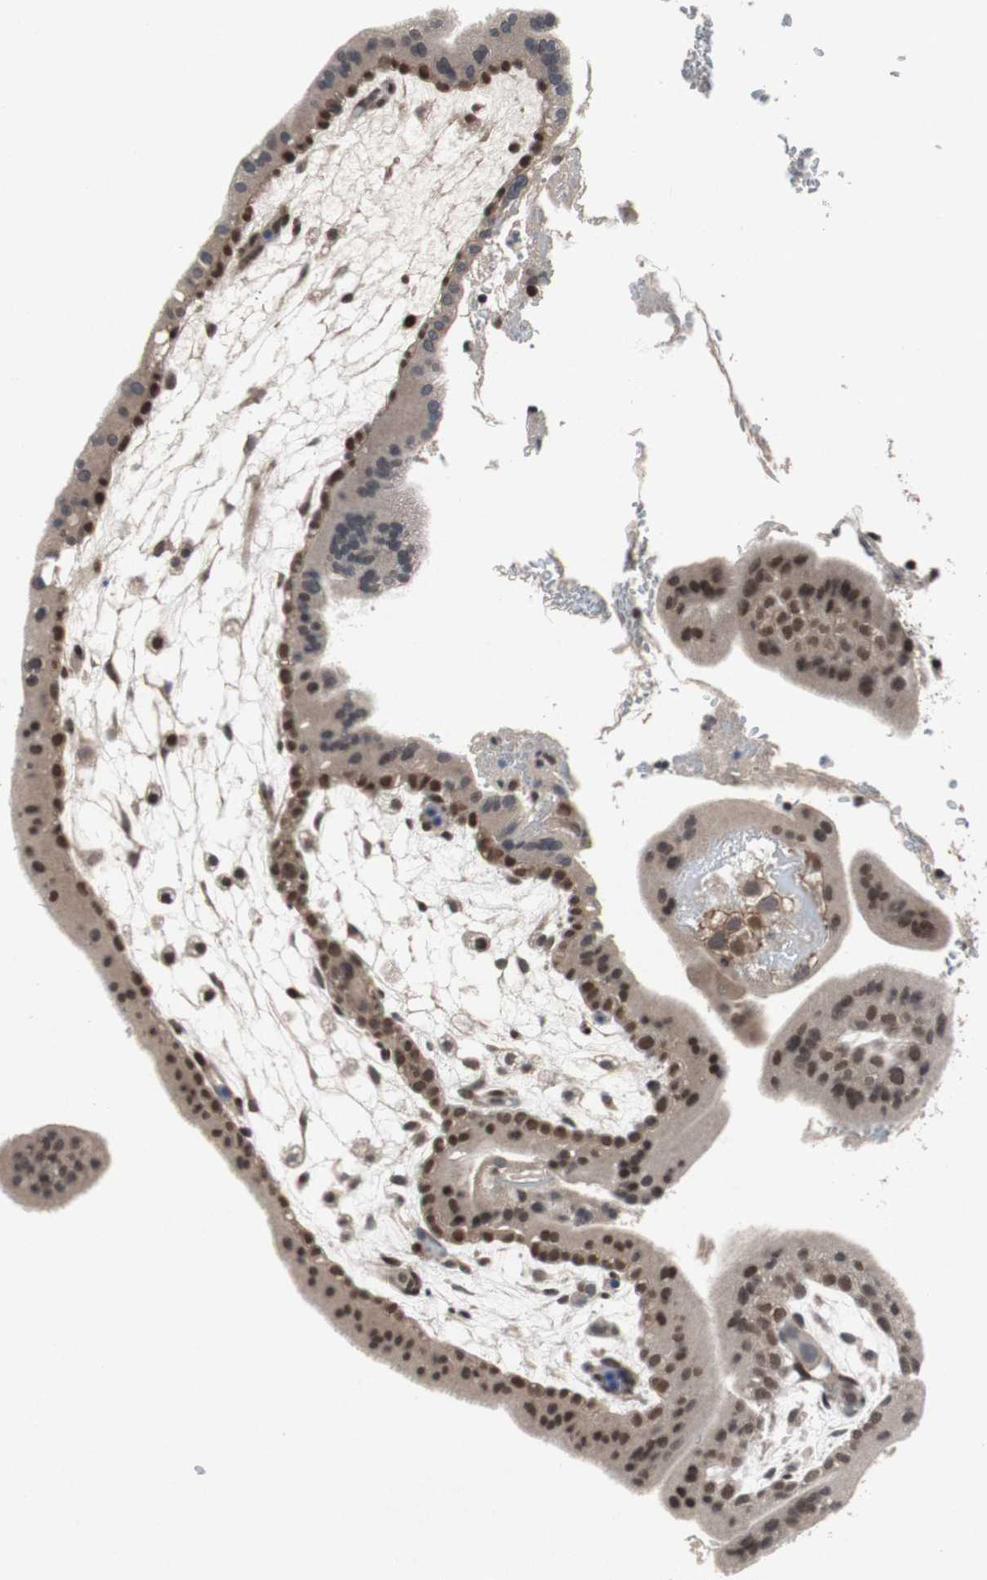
{"staining": {"intensity": "strong", "quantity": ">75%", "location": "cytoplasmic/membranous"}, "tissue": "placenta", "cell_type": "Decidual cells", "image_type": "normal", "snomed": [{"axis": "morphology", "description": "Normal tissue, NOS"}, {"axis": "topography", "description": "Placenta"}], "caption": "Brown immunohistochemical staining in benign placenta displays strong cytoplasmic/membranous positivity in about >75% of decidual cells.", "gene": "TP63", "patient": {"sex": "female", "age": 35}}